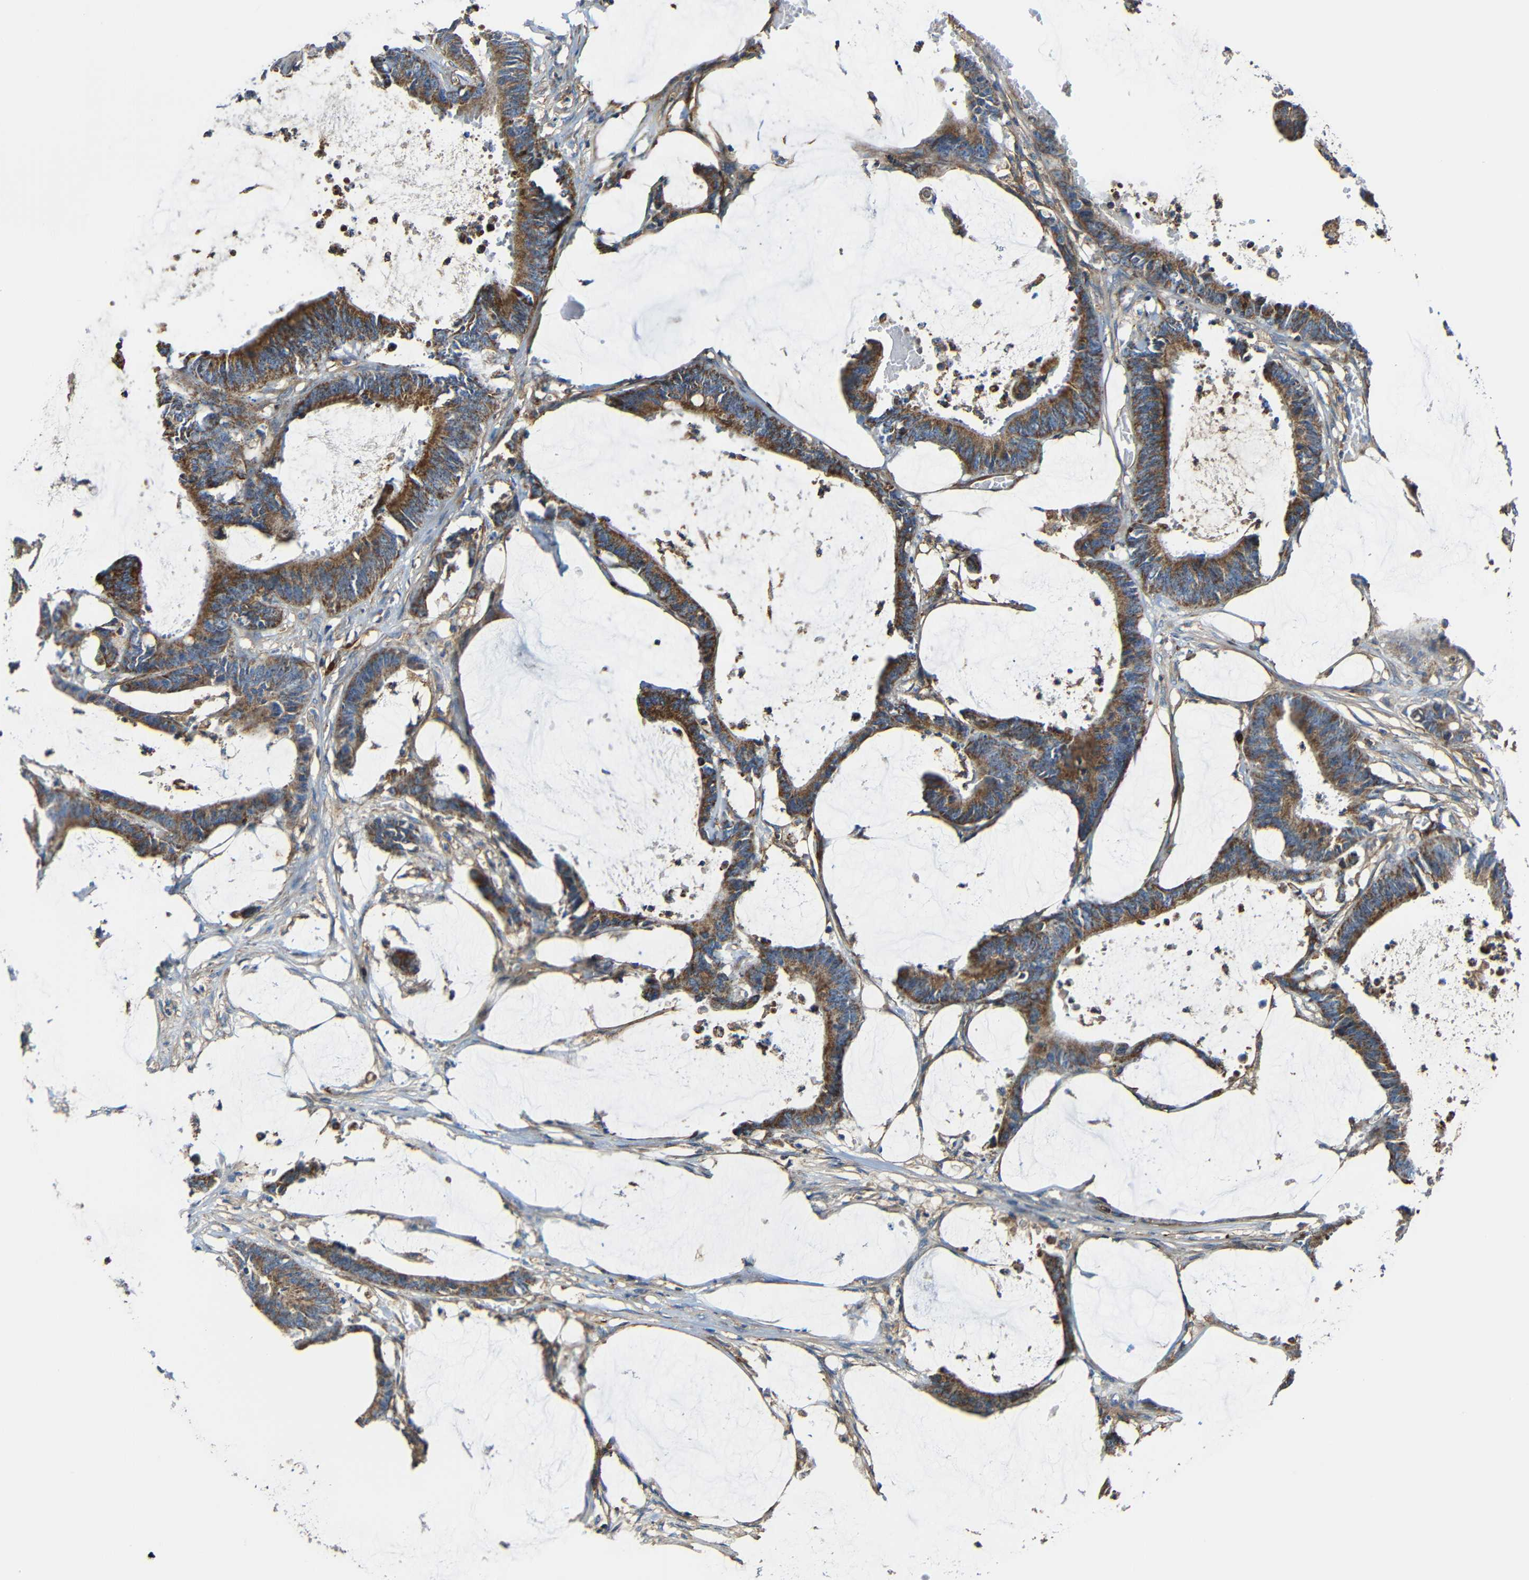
{"staining": {"intensity": "moderate", "quantity": ">75%", "location": "cytoplasmic/membranous"}, "tissue": "colorectal cancer", "cell_type": "Tumor cells", "image_type": "cancer", "snomed": [{"axis": "morphology", "description": "Adenocarcinoma, NOS"}, {"axis": "topography", "description": "Rectum"}], "caption": "Immunohistochemistry (IHC) photomicrograph of colorectal cancer (adenocarcinoma) stained for a protein (brown), which exhibits medium levels of moderate cytoplasmic/membranous positivity in about >75% of tumor cells.", "gene": "IGSF10", "patient": {"sex": "female", "age": 66}}